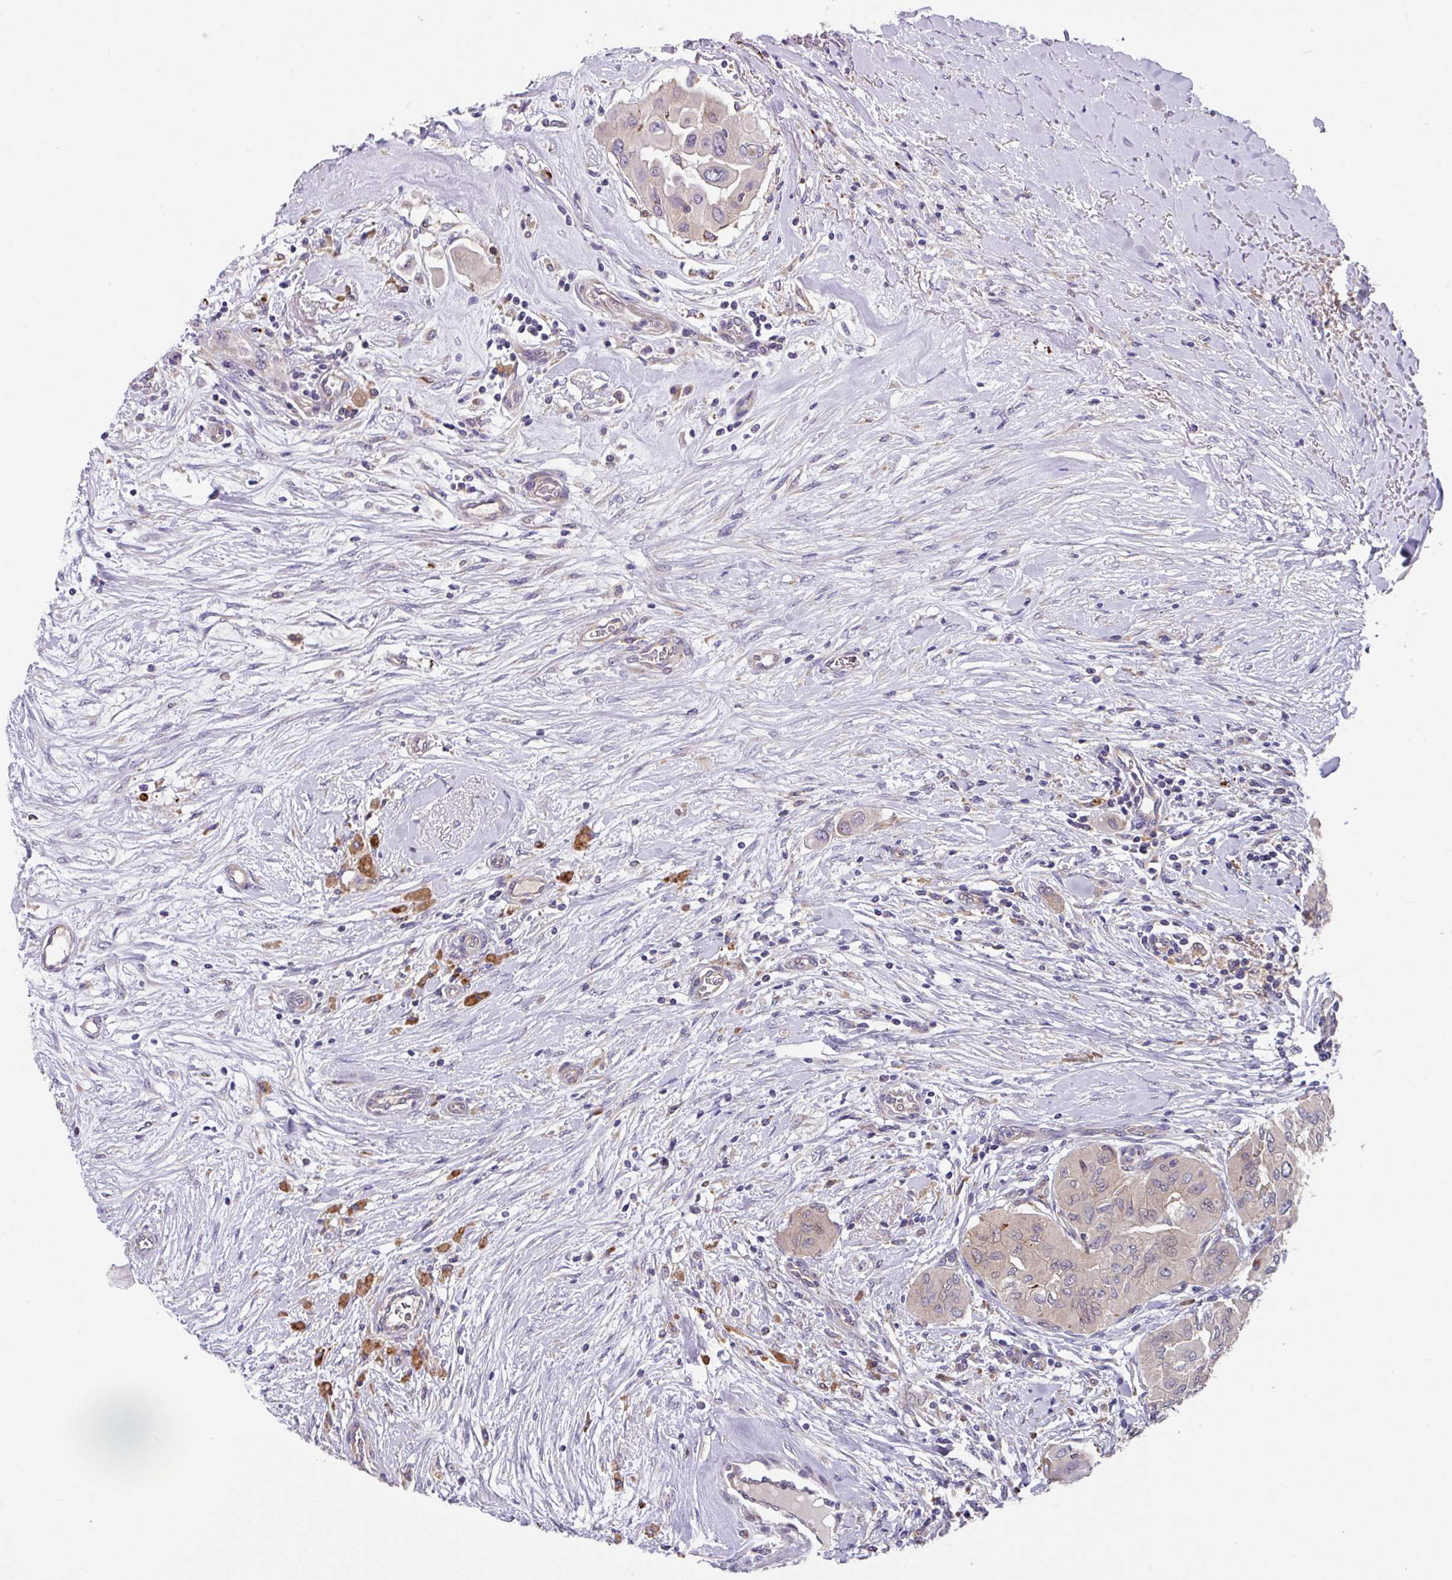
{"staining": {"intensity": "negative", "quantity": "none", "location": "none"}, "tissue": "thyroid cancer", "cell_type": "Tumor cells", "image_type": "cancer", "snomed": [{"axis": "morphology", "description": "Papillary adenocarcinoma, NOS"}, {"axis": "topography", "description": "Thyroid gland"}], "caption": "DAB immunohistochemical staining of human thyroid papillary adenocarcinoma exhibits no significant positivity in tumor cells.", "gene": "EIF4B", "patient": {"sex": "female", "age": 59}}